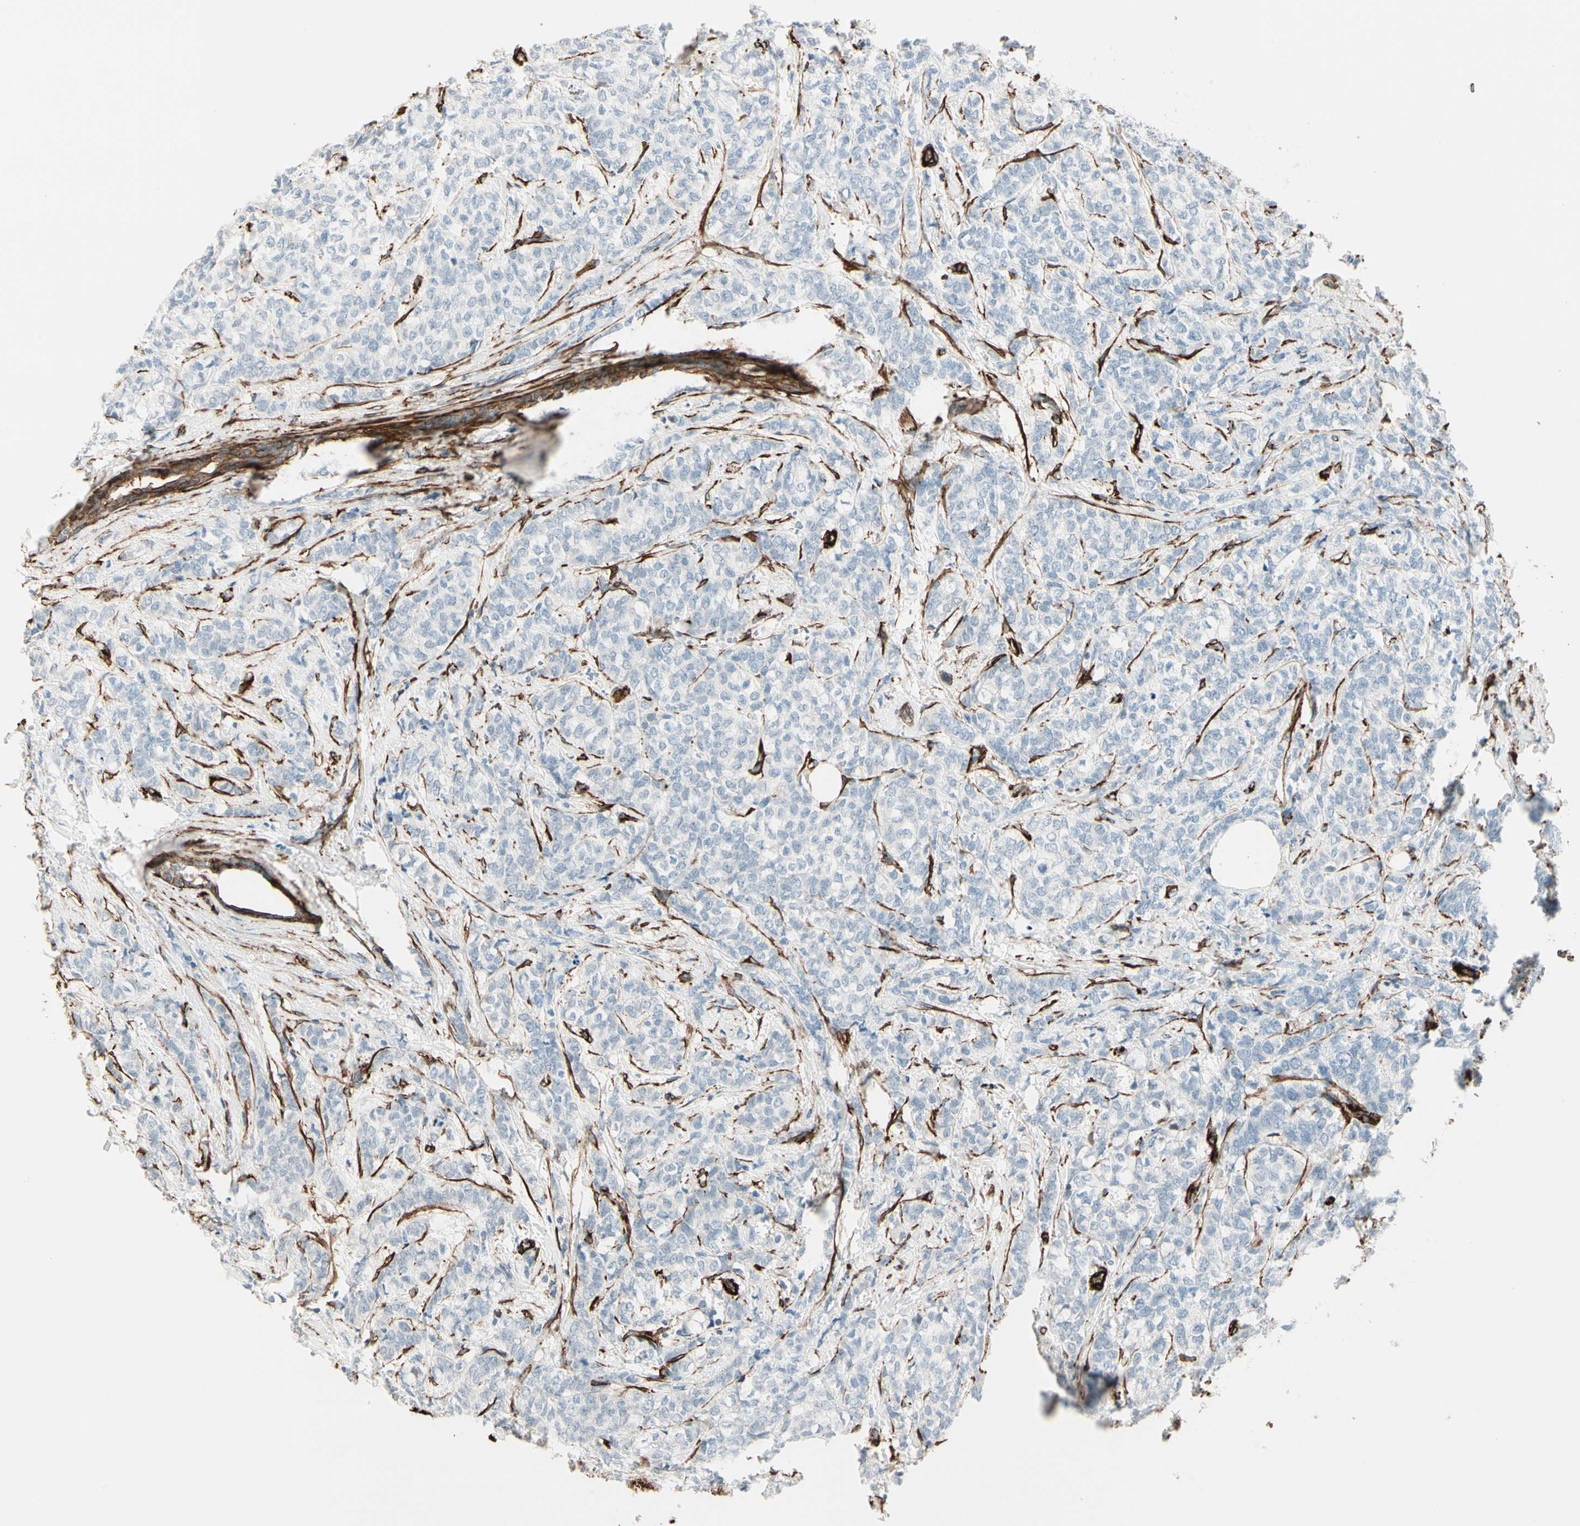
{"staining": {"intensity": "negative", "quantity": "none", "location": "none"}, "tissue": "breast cancer", "cell_type": "Tumor cells", "image_type": "cancer", "snomed": [{"axis": "morphology", "description": "Lobular carcinoma"}, {"axis": "topography", "description": "Breast"}], "caption": "Immunohistochemistry photomicrograph of breast cancer stained for a protein (brown), which reveals no expression in tumor cells.", "gene": "CALD1", "patient": {"sex": "female", "age": 60}}